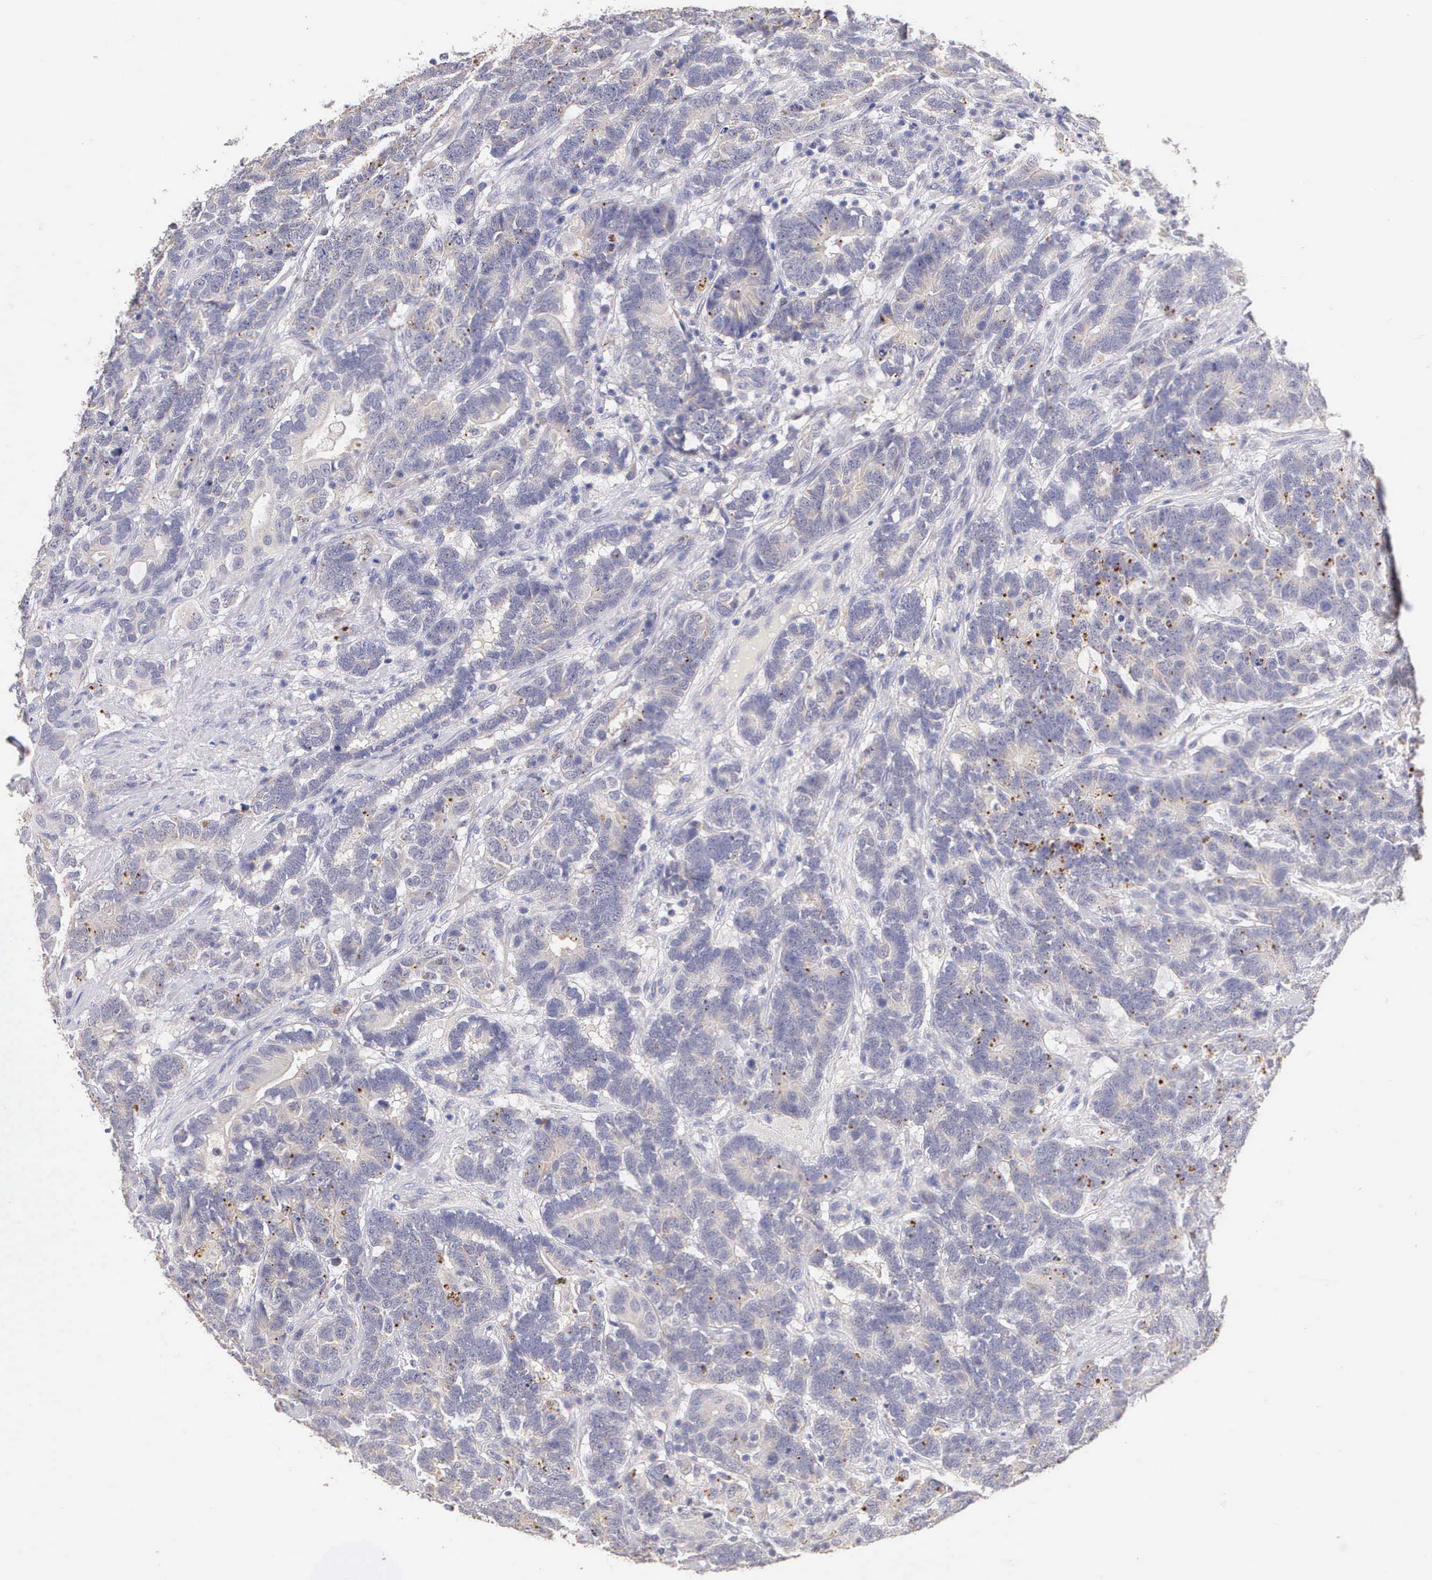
{"staining": {"intensity": "negative", "quantity": "none", "location": "none"}, "tissue": "testis cancer", "cell_type": "Tumor cells", "image_type": "cancer", "snomed": [{"axis": "morphology", "description": "Carcinoma, Embryonal, NOS"}, {"axis": "topography", "description": "Testis"}], "caption": "An IHC micrograph of testis cancer is shown. There is no staining in tumor cells of testis cancer.", "gene": "ESR1", "patient": {"sex": "male", "age": 26}}